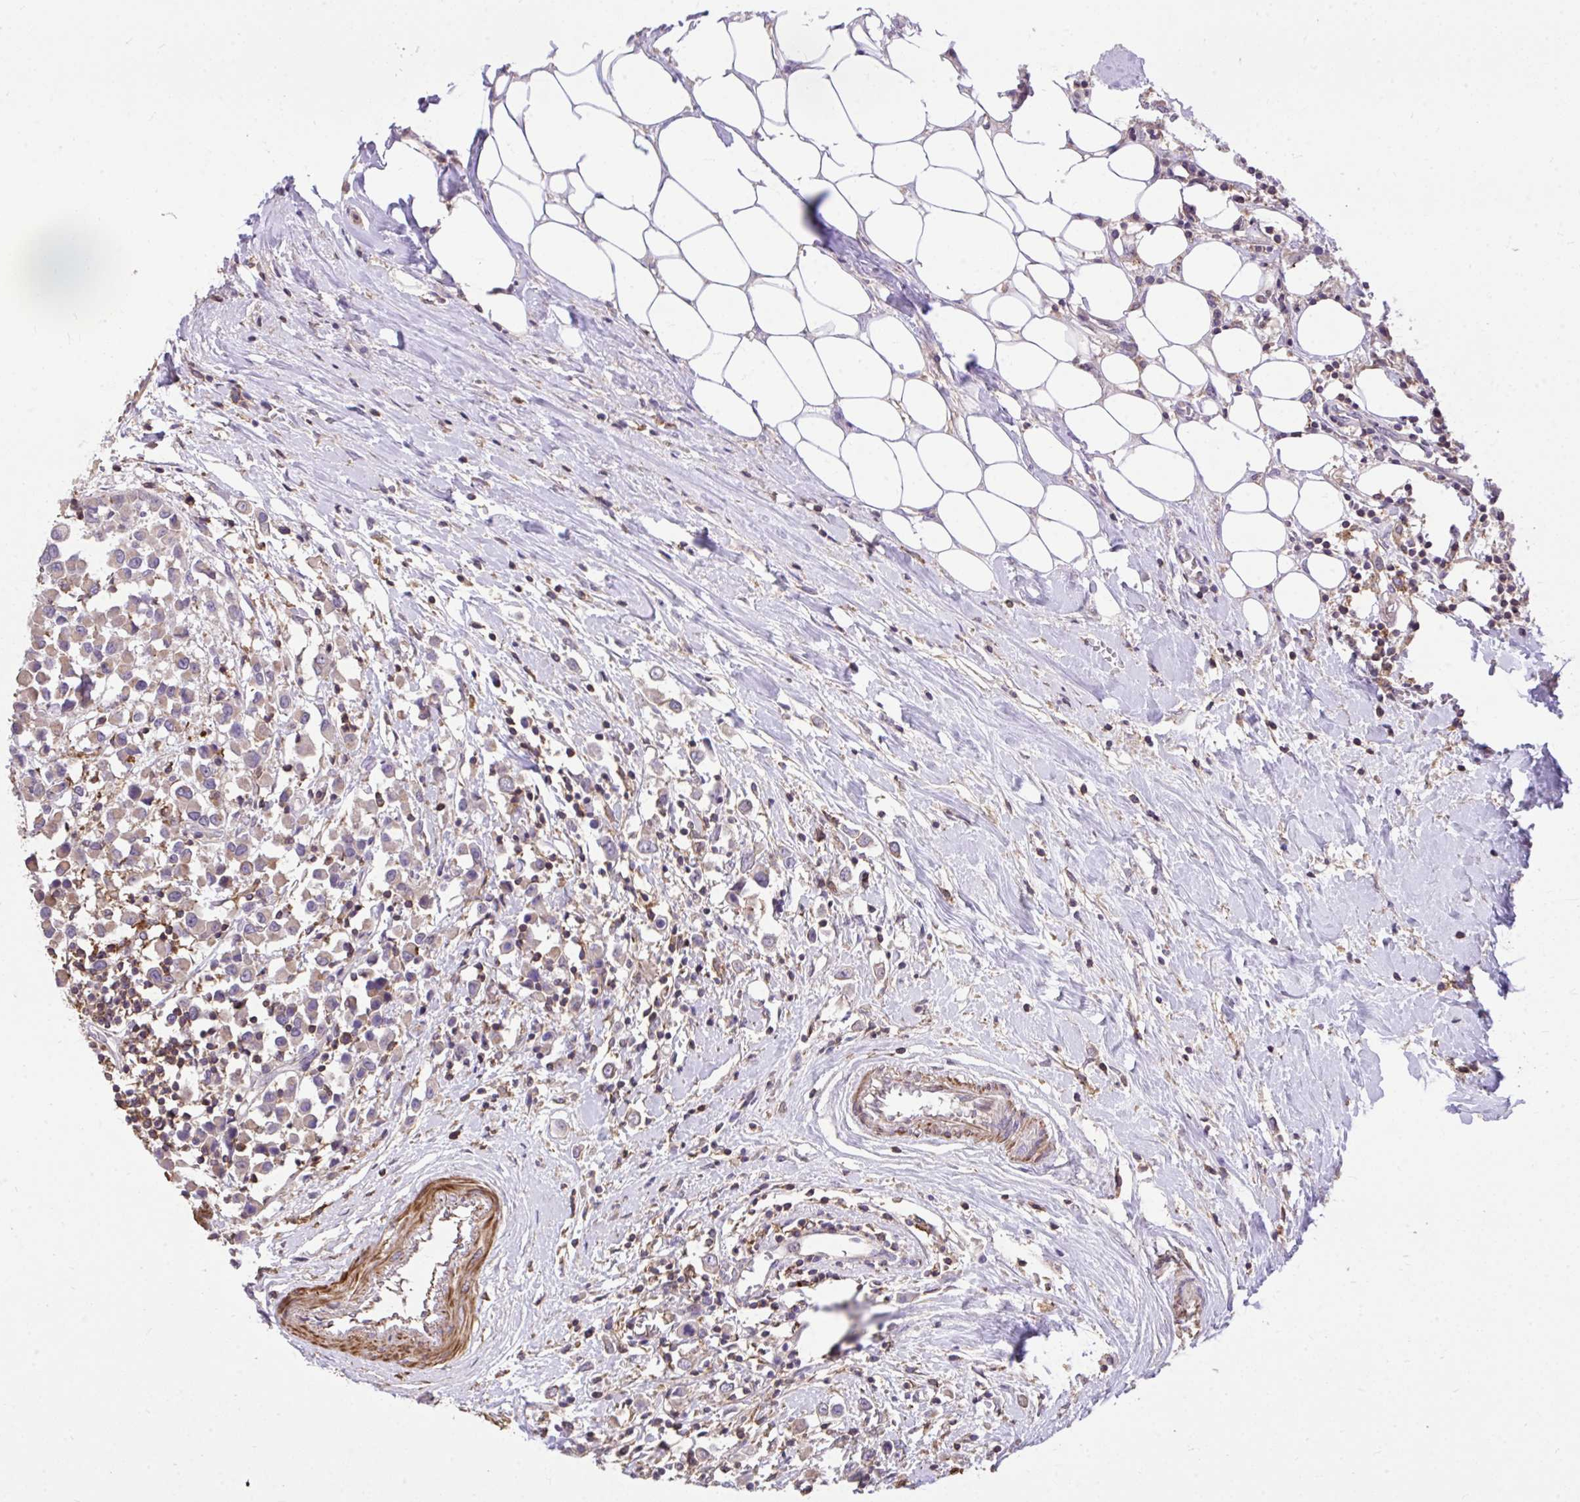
{"staining": {"intensity": "weak", "quantity": ">75%", "location": "cytoplasmic/membranous"}, "tissue": "breast cancer", "cell_type": "Tumor cells", "image_type": "cancer", "snomed": [{"axis": "morphology", "description": "Duct carcinoma"}, {"axis": "topography", "description": "Breast"}], "caption": "High-magnification brightfield microscopy of invasive ductal carcinoma (breast) stained with DAB (brown) and counterstained with hematoxylin (blue). tumor cells exhibit weak cytoplasmic/membranous staining is present in about>75% of cells.", "gene": "IGFL2", "patient": {"sex": "female", "age": 61}}